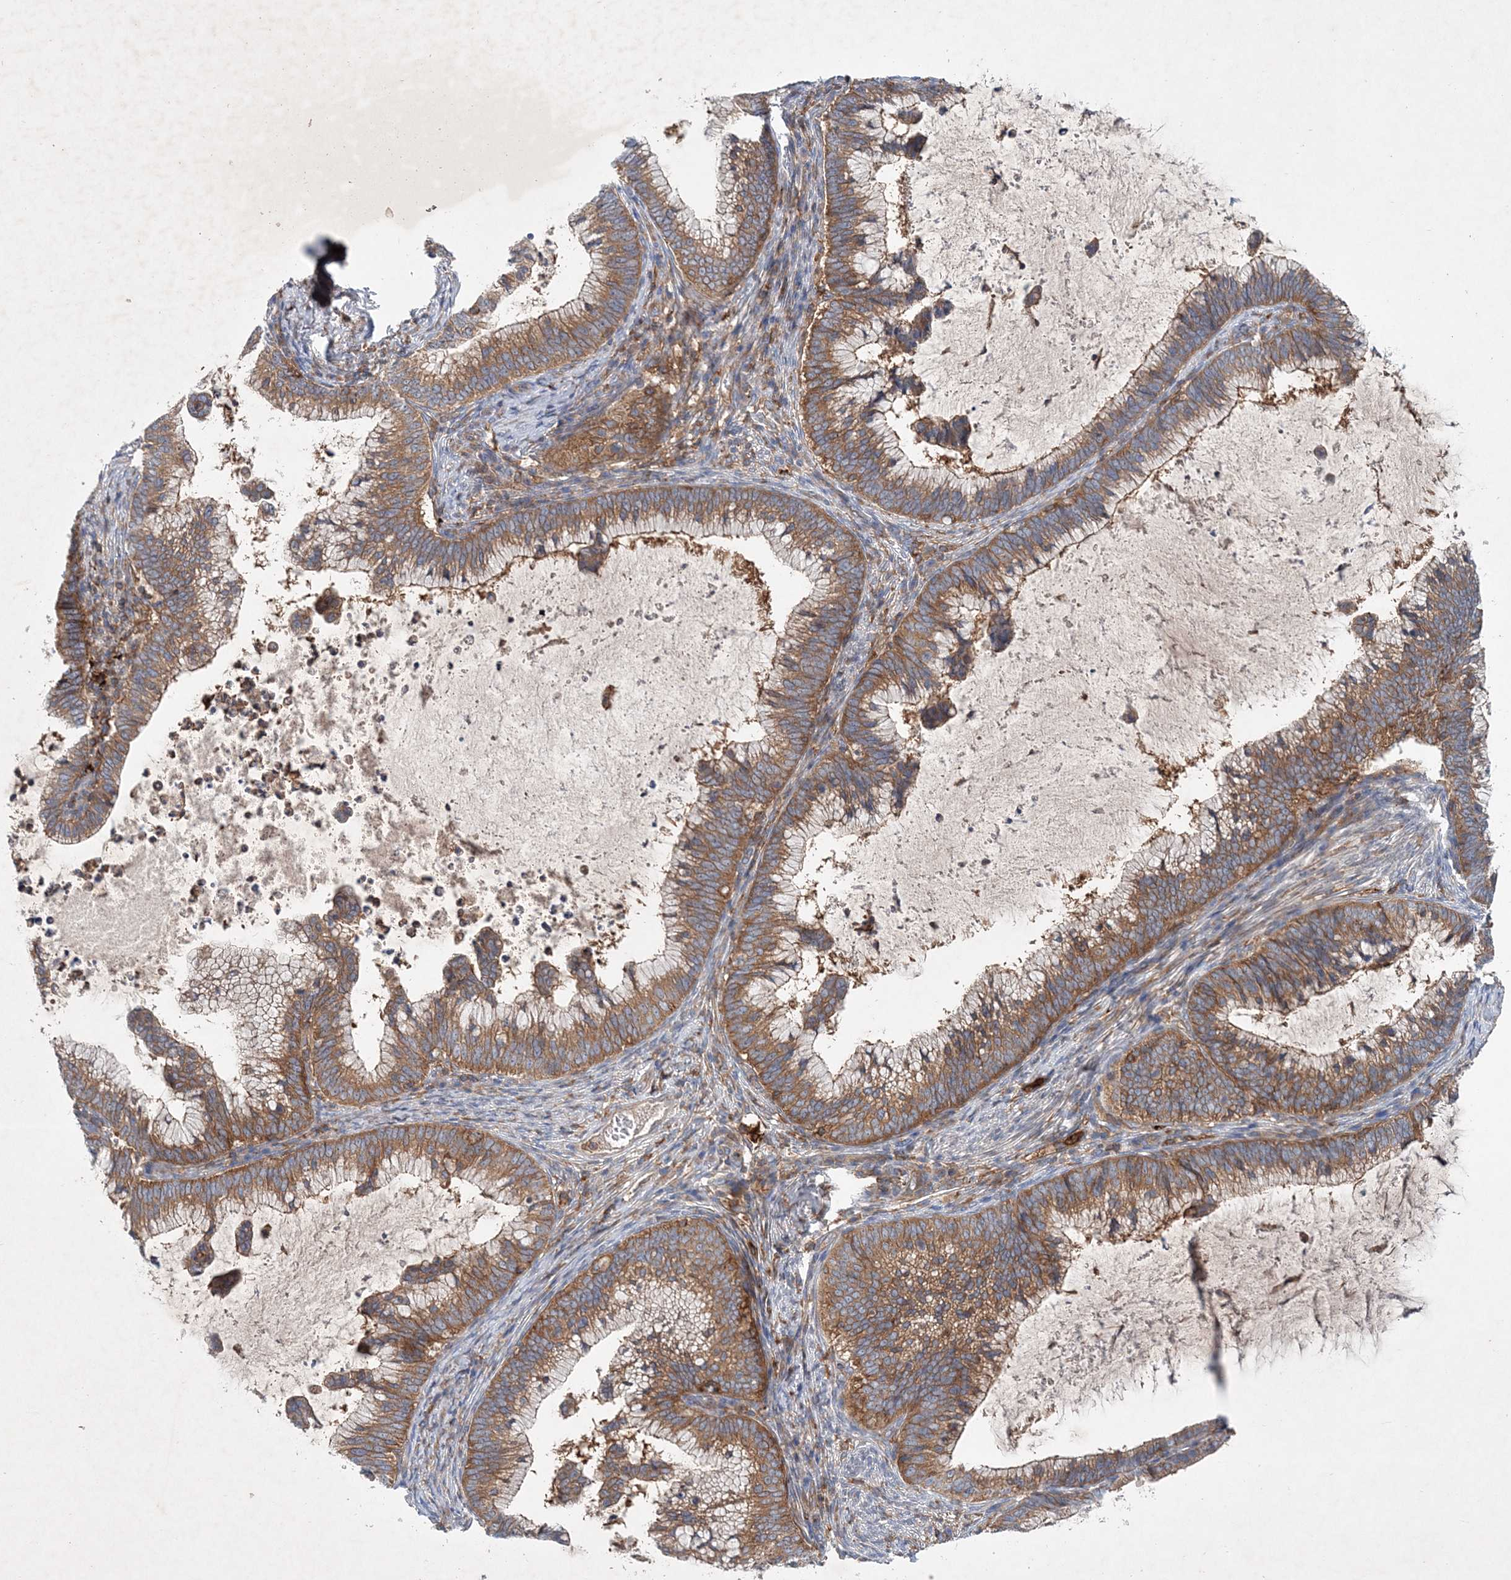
{"staining": {"intensity": "moderate", "quantity": ">75%", "location": "cytoplasmic/membranous"}, "tissue": "cervical cancer", "cell_type": "Tumor cells", "image_type": "cancer", "snomed": [{"axis": "morphology", "description": "Adenocarcinoma, NOS"}, {"axis": "topography", "description": "Cervix"}], "caption": "A brown stain highlights moderate cytoplasmic/membranous expression of a protein in cervical cancer (adenocarcinoma) tumor cells.", "gene": "P2RY10", "patient": {"sex": "female", "age": 36}}